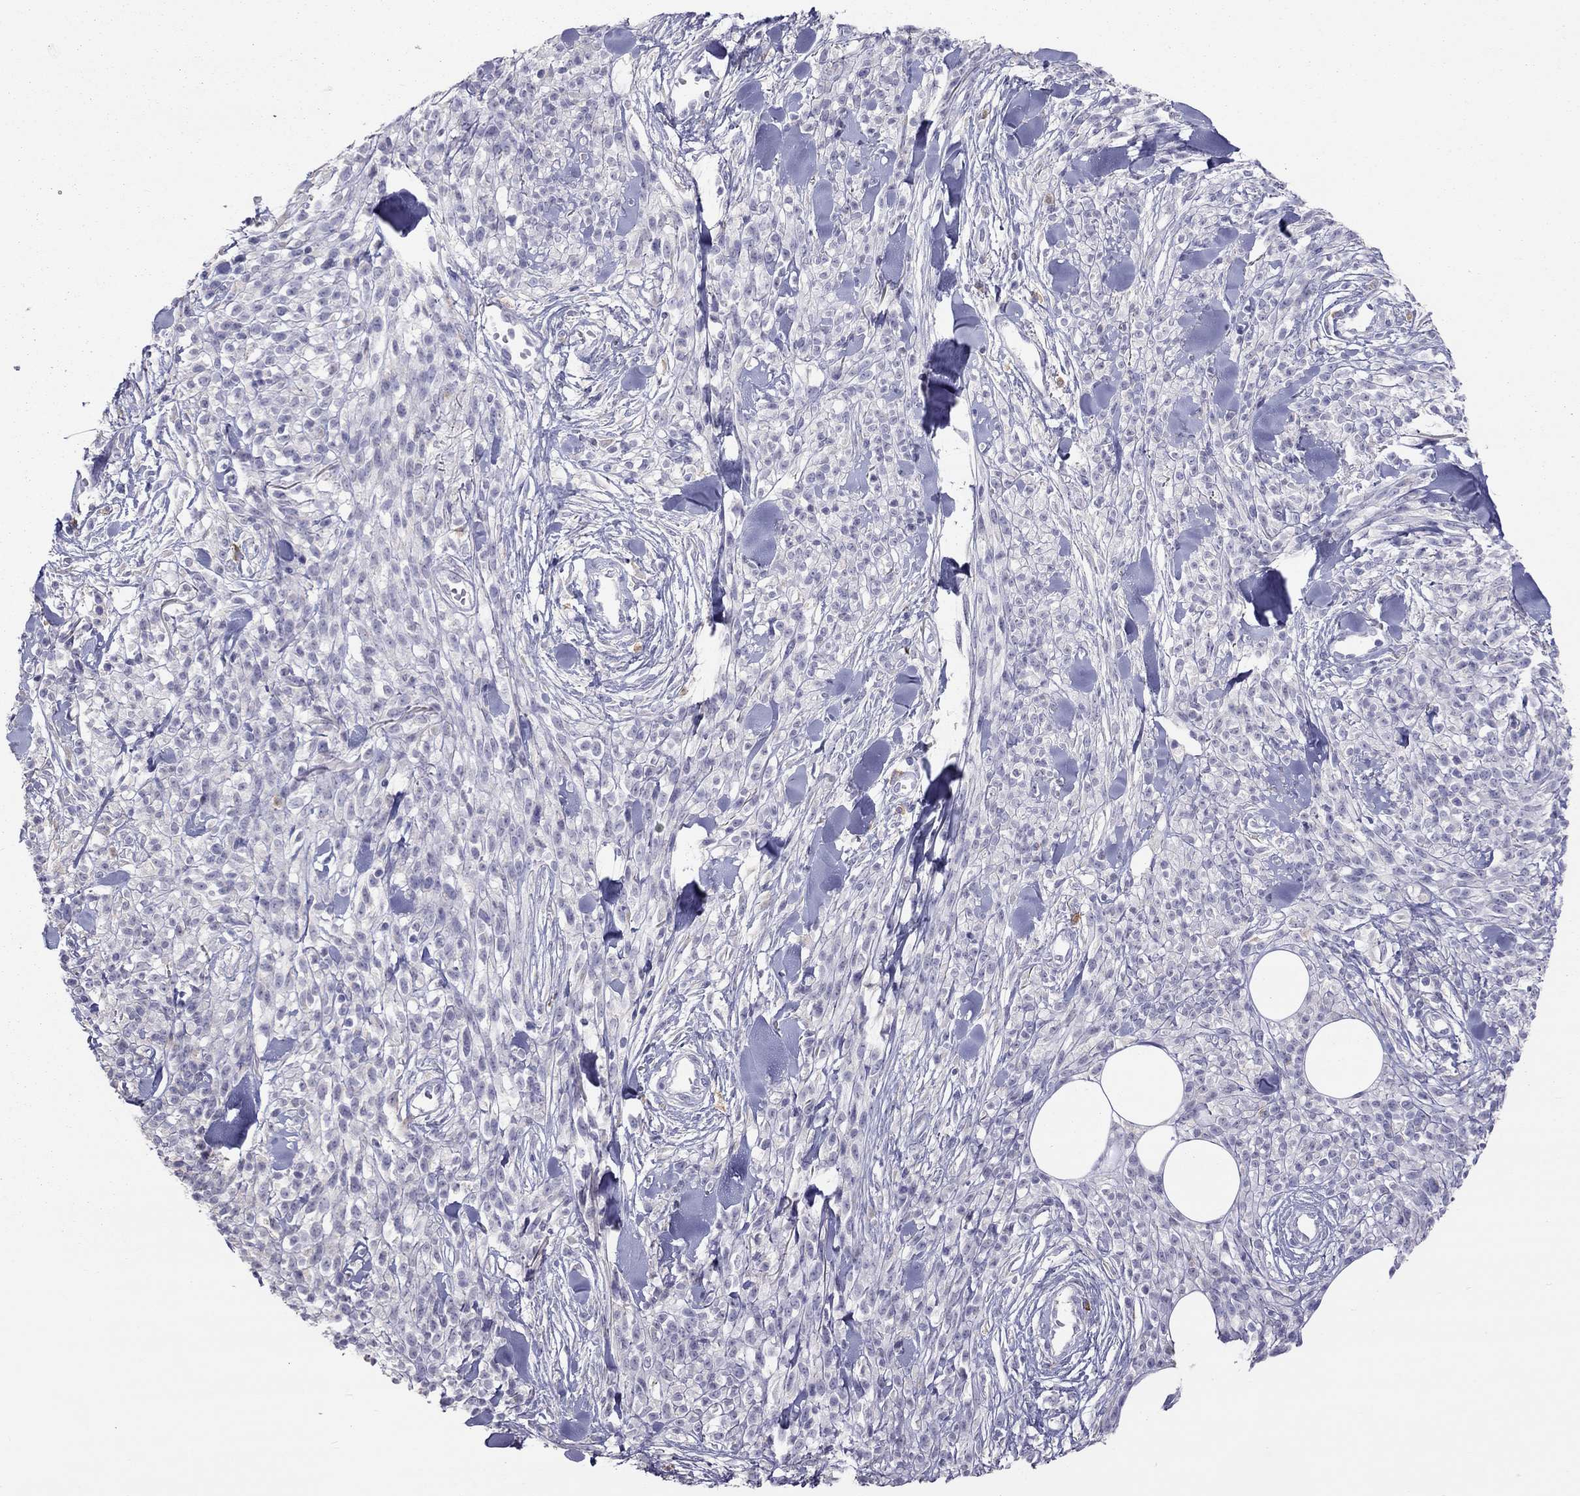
{"staining": {"intensity": "negative", "quantity": "none", "location": "none"}, "tissue": "melanoma", "cell_type": "Tumor cells", "image_type": "cancer", "snomed": [{"axis": "morphology", "description": "Malignant melanoma, NOS"}, {"axis": "topography", "description": "Skin"}, {"axis": "topography", "description": "Skin of trunk"}], "caption": "High power microscopy photomicrograph of an IHC photomicrograph of melanoma, revealing no significant expression in tumor cells.", "gene": "STAR", "patient": {"sex": "male", "age": 74}}